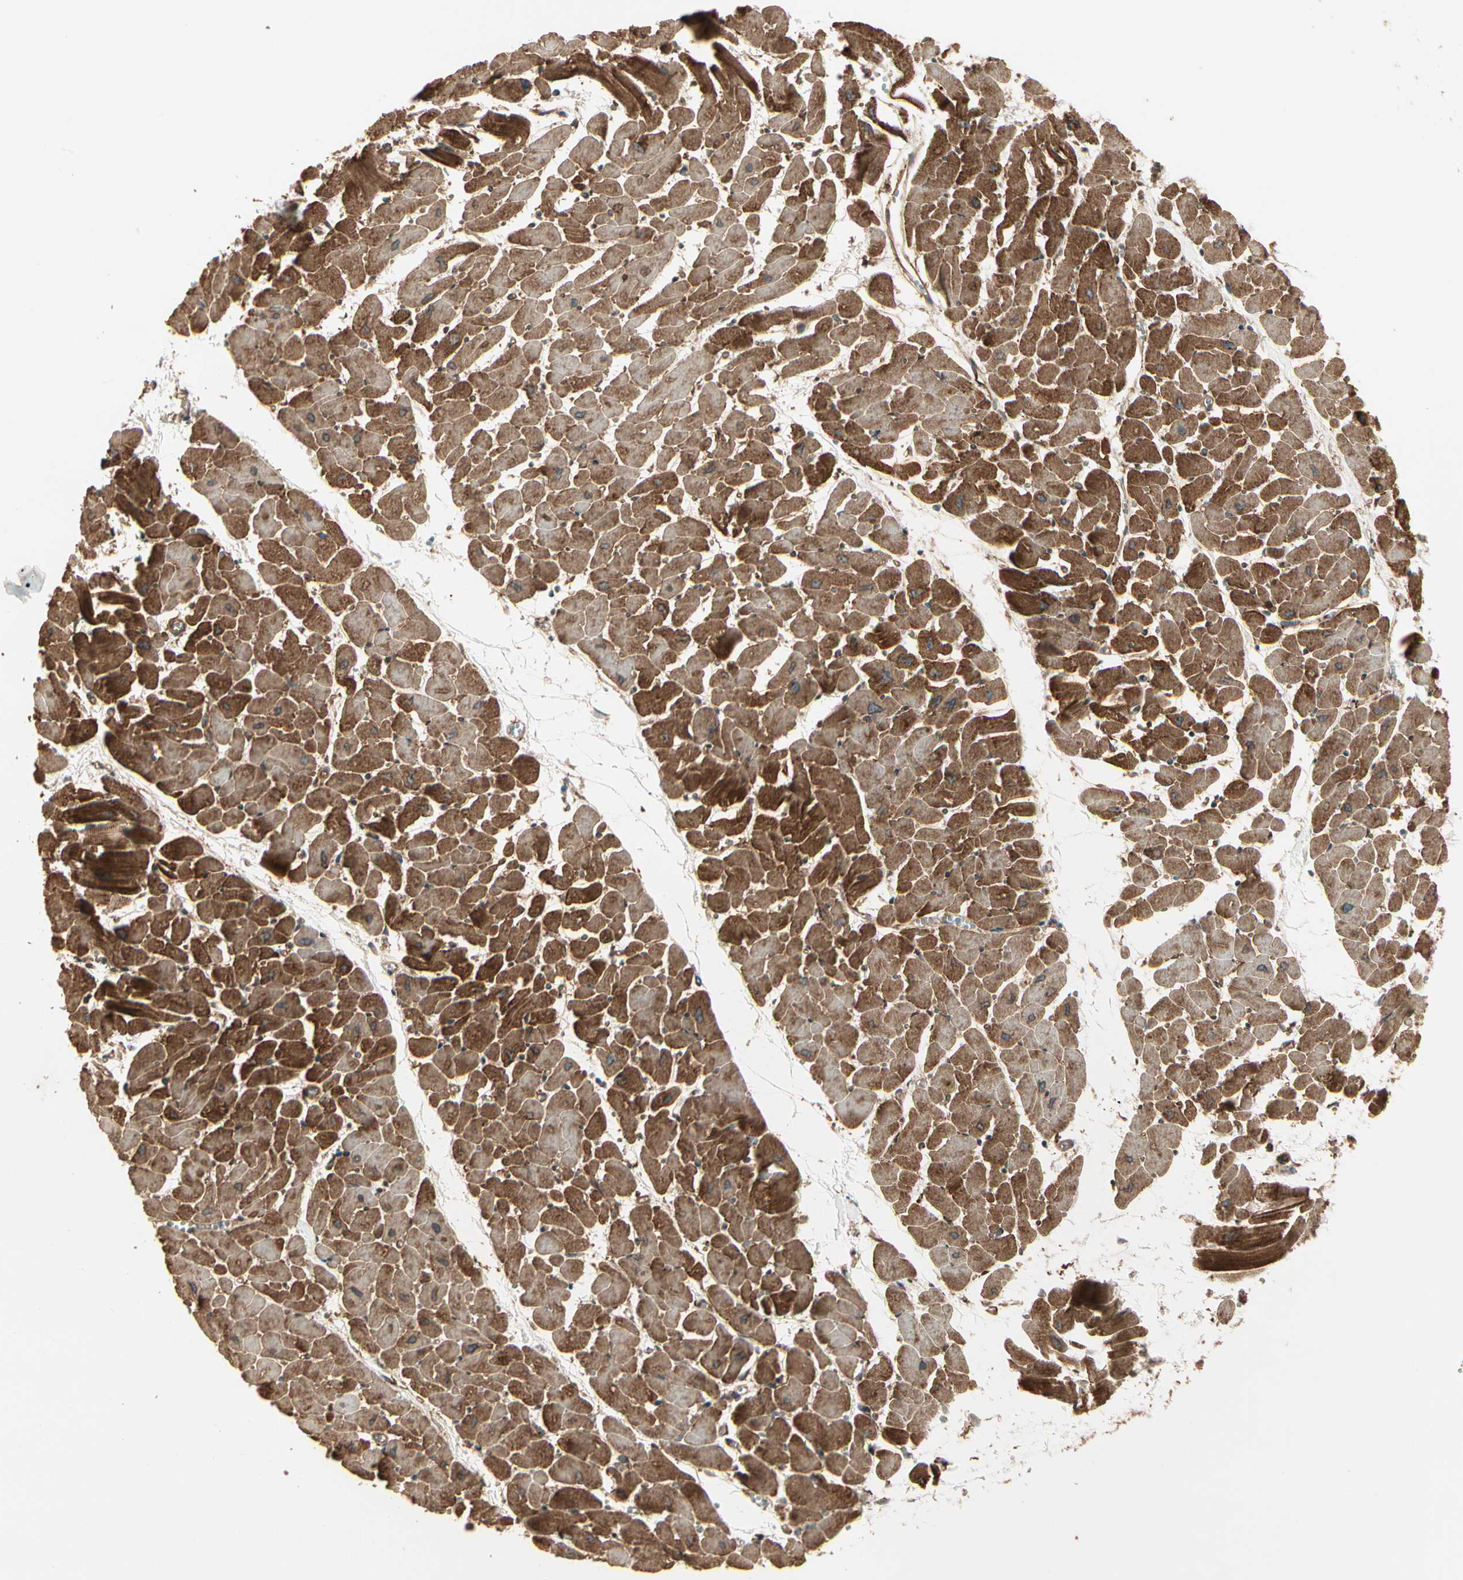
{"staining": {"intensity": "strong", "quantity": ">75%", "location": "cytoplasmic/membranous"}, "tissue": "heart muscle", "cell_type": "Cardiomyocytes", "image_type": "normal", "snomed": [{"axis": "morphology", "description": "Normal tissue, NOS"}, {"axis": "topography", "description": "Heart"}], "caption": "Benign heart muscle exhibits strong cytoplasmic/membranous expression in about >75% of cardiomyocytes, visualized by immunohistochemistry.", "gene": "FKBP15", "patient": {"sex": "female", "age": 19}}